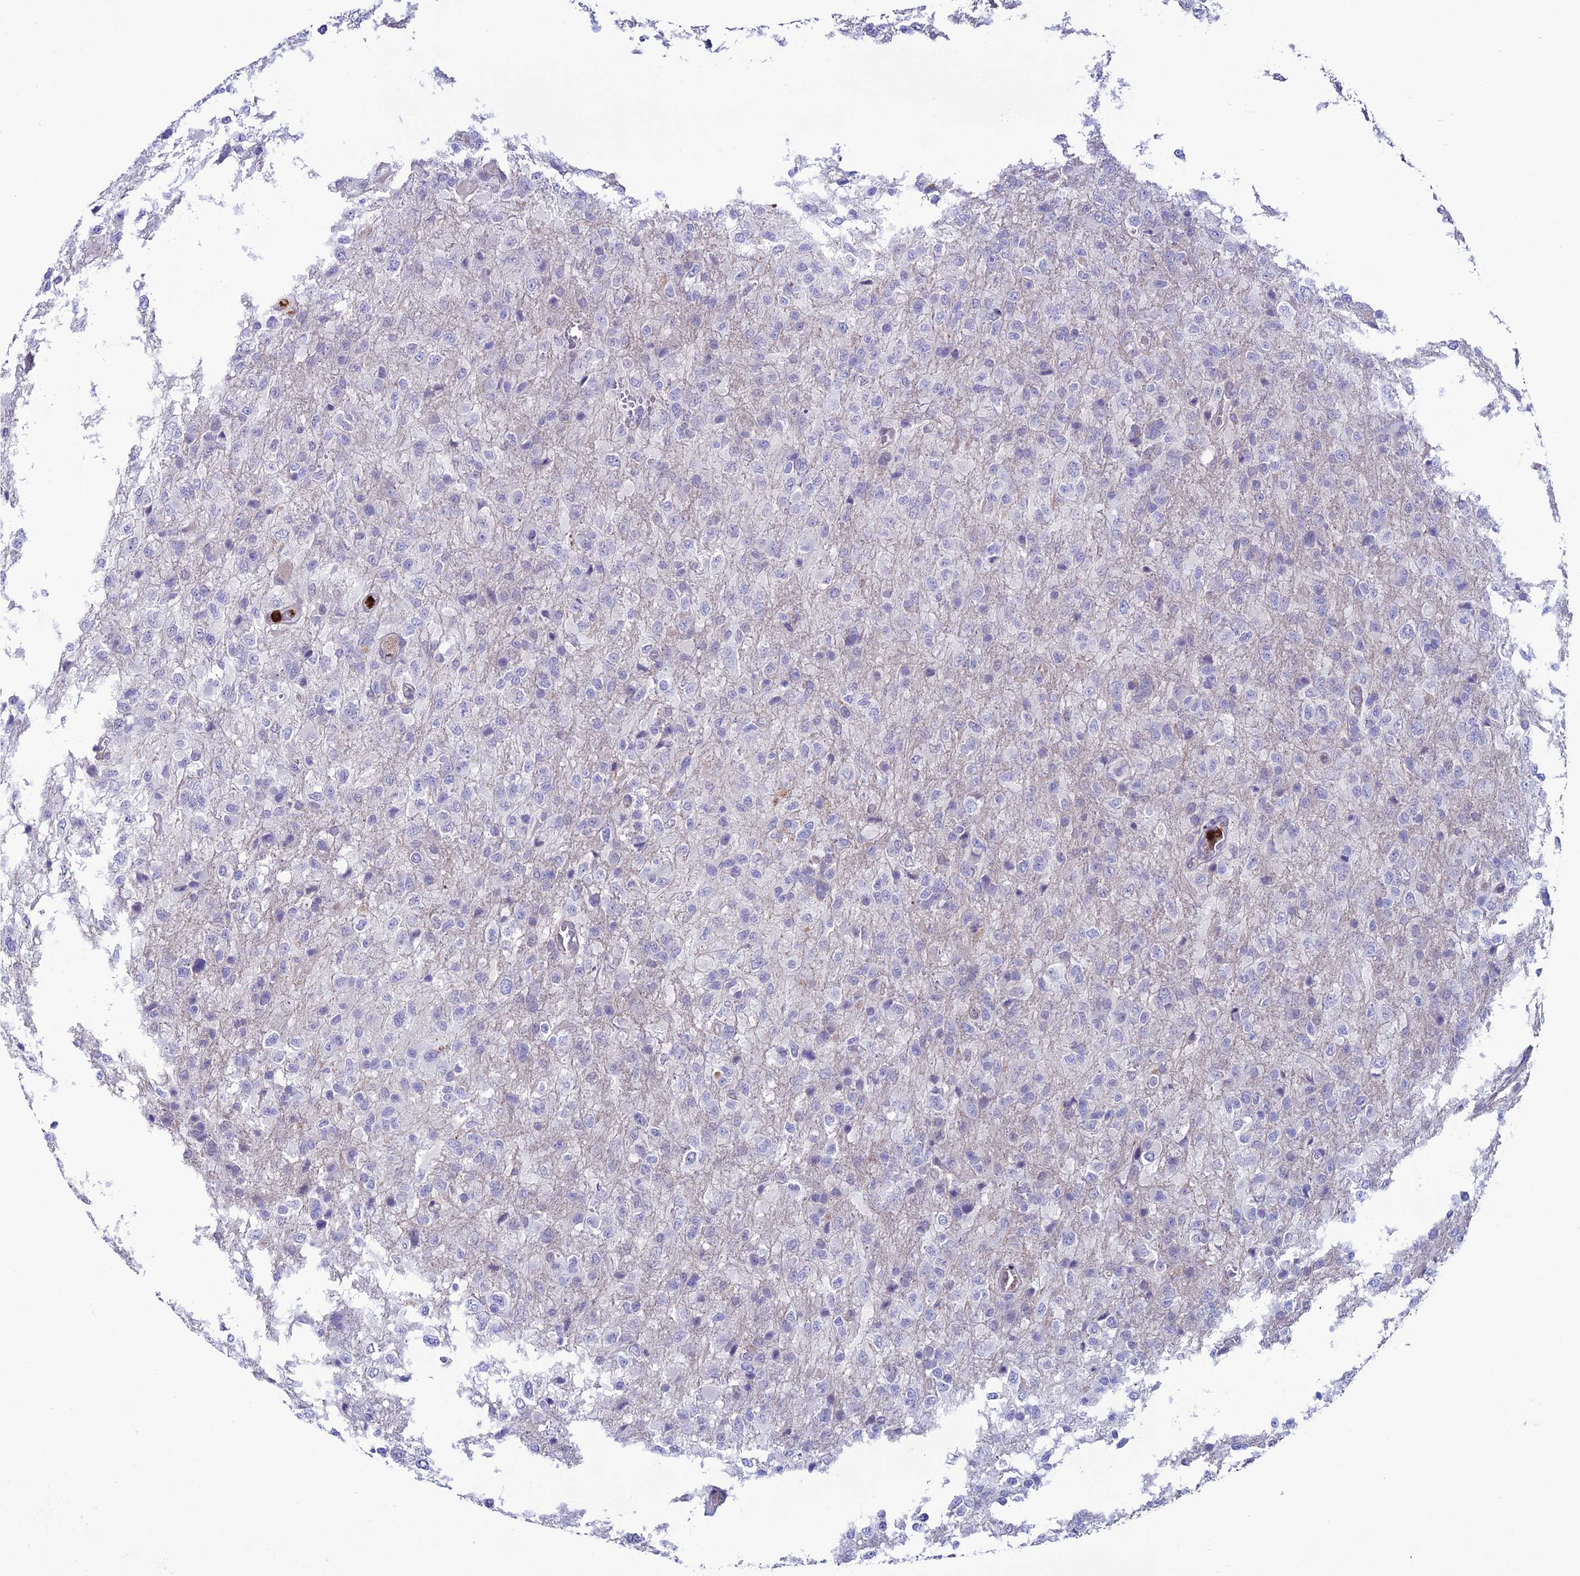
{"staining": {"intensity": "negative", "quantity": "none", "location": "none"}, "tissue": "glioma", "cell_type": "Tumor cells", "image_type": "cancer", "snomed": [{"axis": "morphology", "description": "Glioma, malignant, High grade"}, {"axis": "topography", "description": "Brain"}], "caption": "DAB immunohistochemical staining of human glioma reveals no significant positivity in tumor cells.", "gene": "COL6A6", "patient": {"sex": "female", "age": 74}}